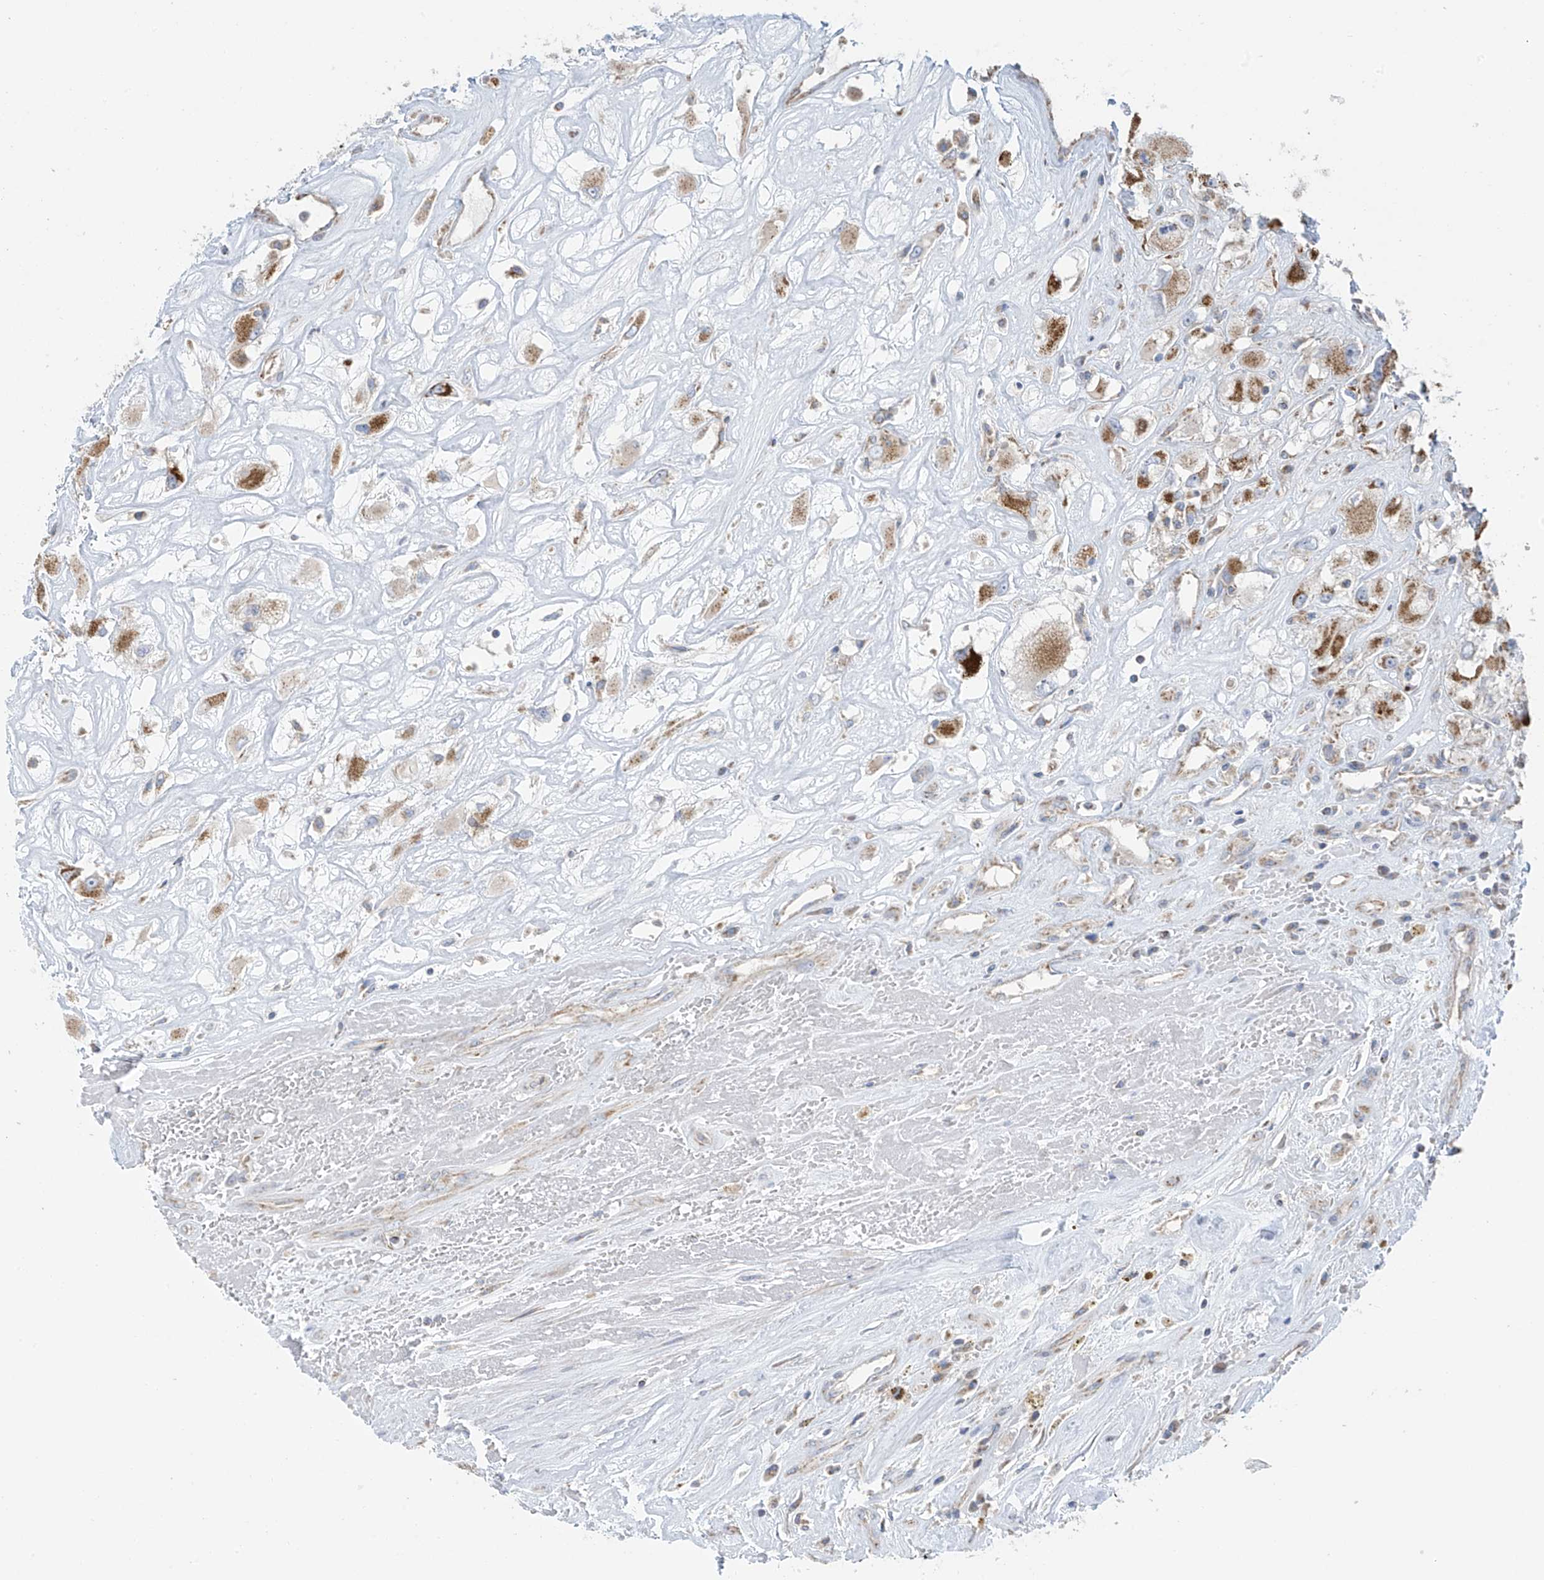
{"staining": {"intensity": "moderate", "quantity": ">75%", "location": "cytoplasmic/membranous"}, "tissue": "renal cancer", "cell_type": "Tumor cells", "image_type": "cancer", "snomed": [{"axis": "morphology", "description": "Adenocarcinoma, NOS"}, {"axis": "topography", "description": "Kidney"}], "caption": "Moderate cytoplasmic/membranous staining for a protein is appreciated in about >75% of tumor cells of adenocarcinoma (renal) using immunohistochemistry (IHC).", "gene": "PNPT1", "patient": {"sex": "female", "age": 52}}